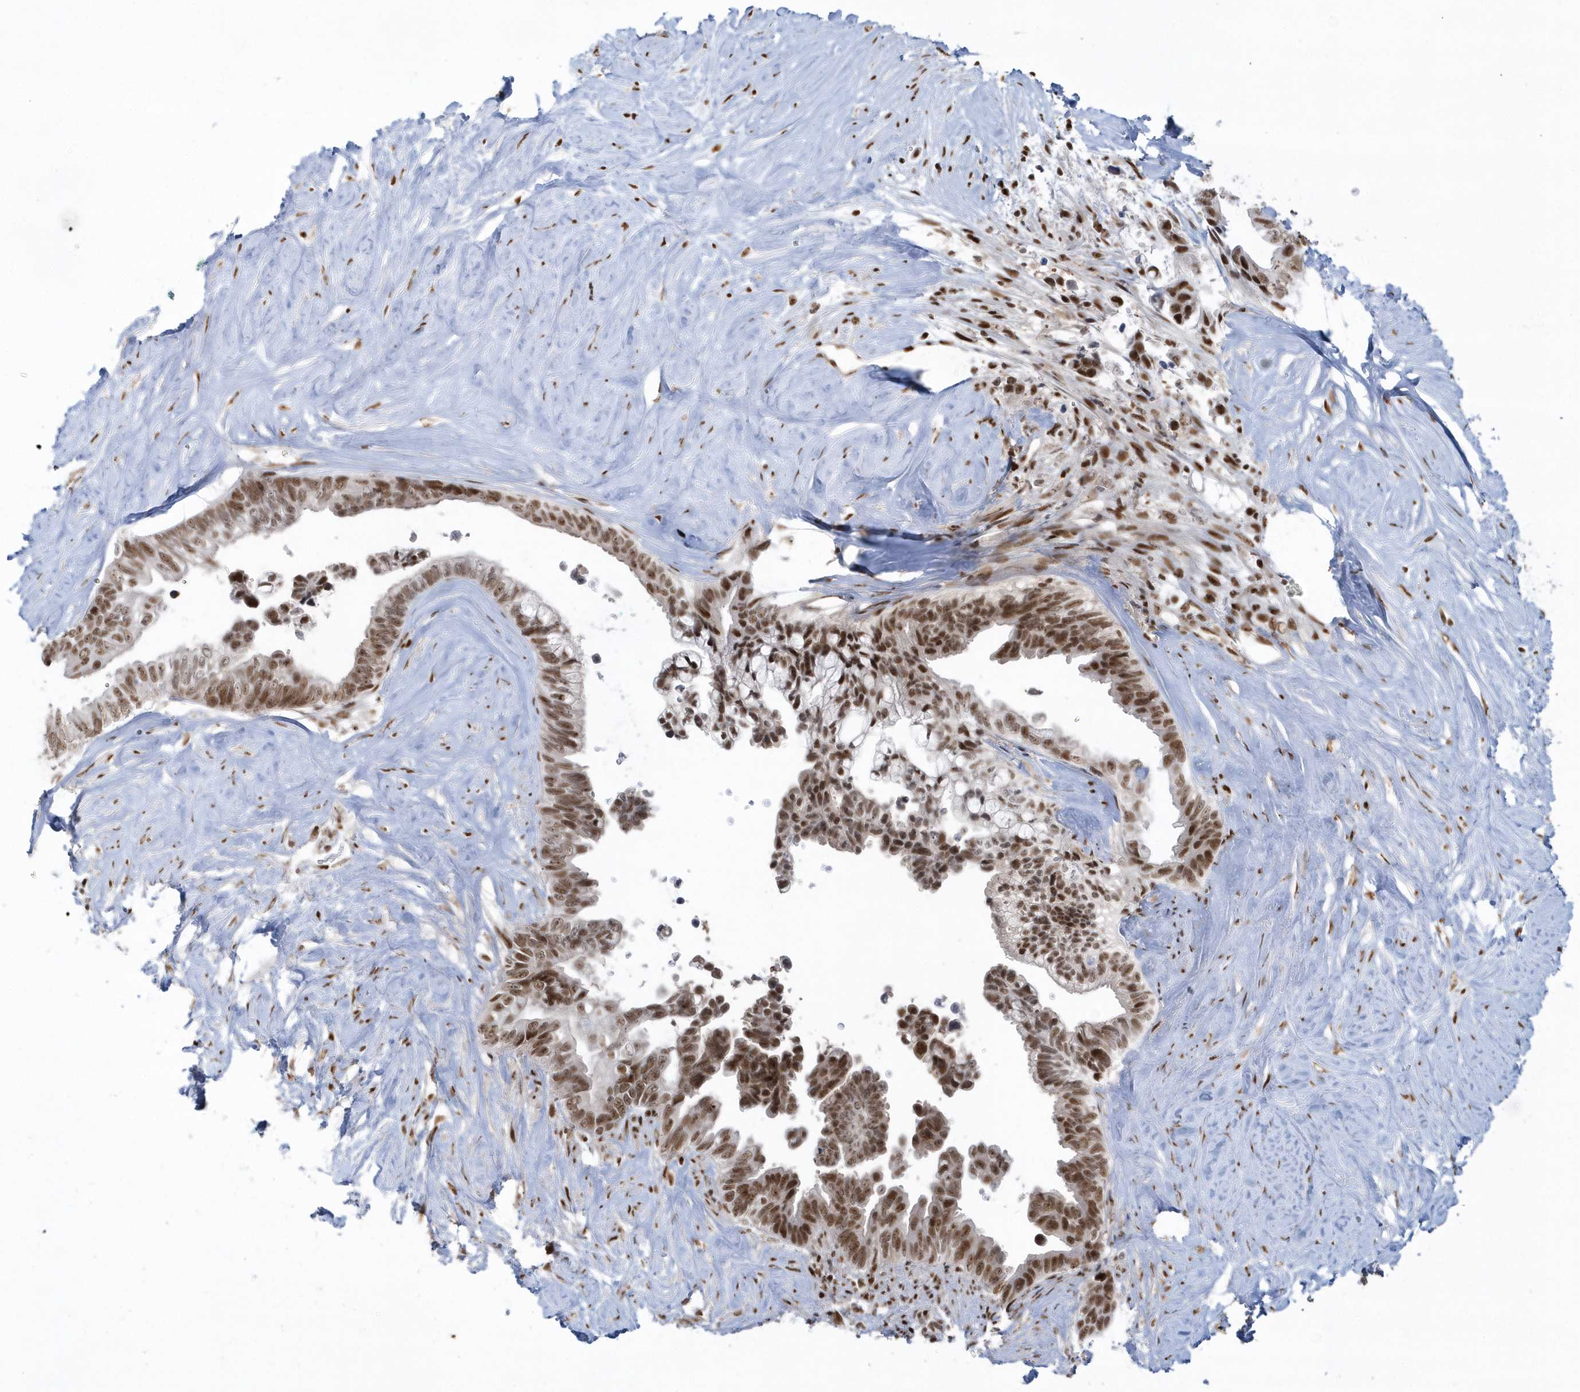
{"staining": {"intensity": "moderate", "quantity": ">75%", "location": "nuclear"}, "tissue": "pancreatic cancer", "cell_type": "Tumor cells", "image_type": "cancer", "snomed": [{"axis": "morphology", "description": "Adenocarcinoma, NOS"}, {"axis": "topography", "description": "Pancreas"}], "caption": "Pancreatic cancer (adenocarcinoma) tissue demonstrates moderate nuclear positivity in about >75% of tumor cells Using DAB (brown) and hematoxylin (blue) stains, captured at high magnification using brightfield microscopy.", "gene": "SEPHS1", "patient": {"sex": "female", "age": 72}}